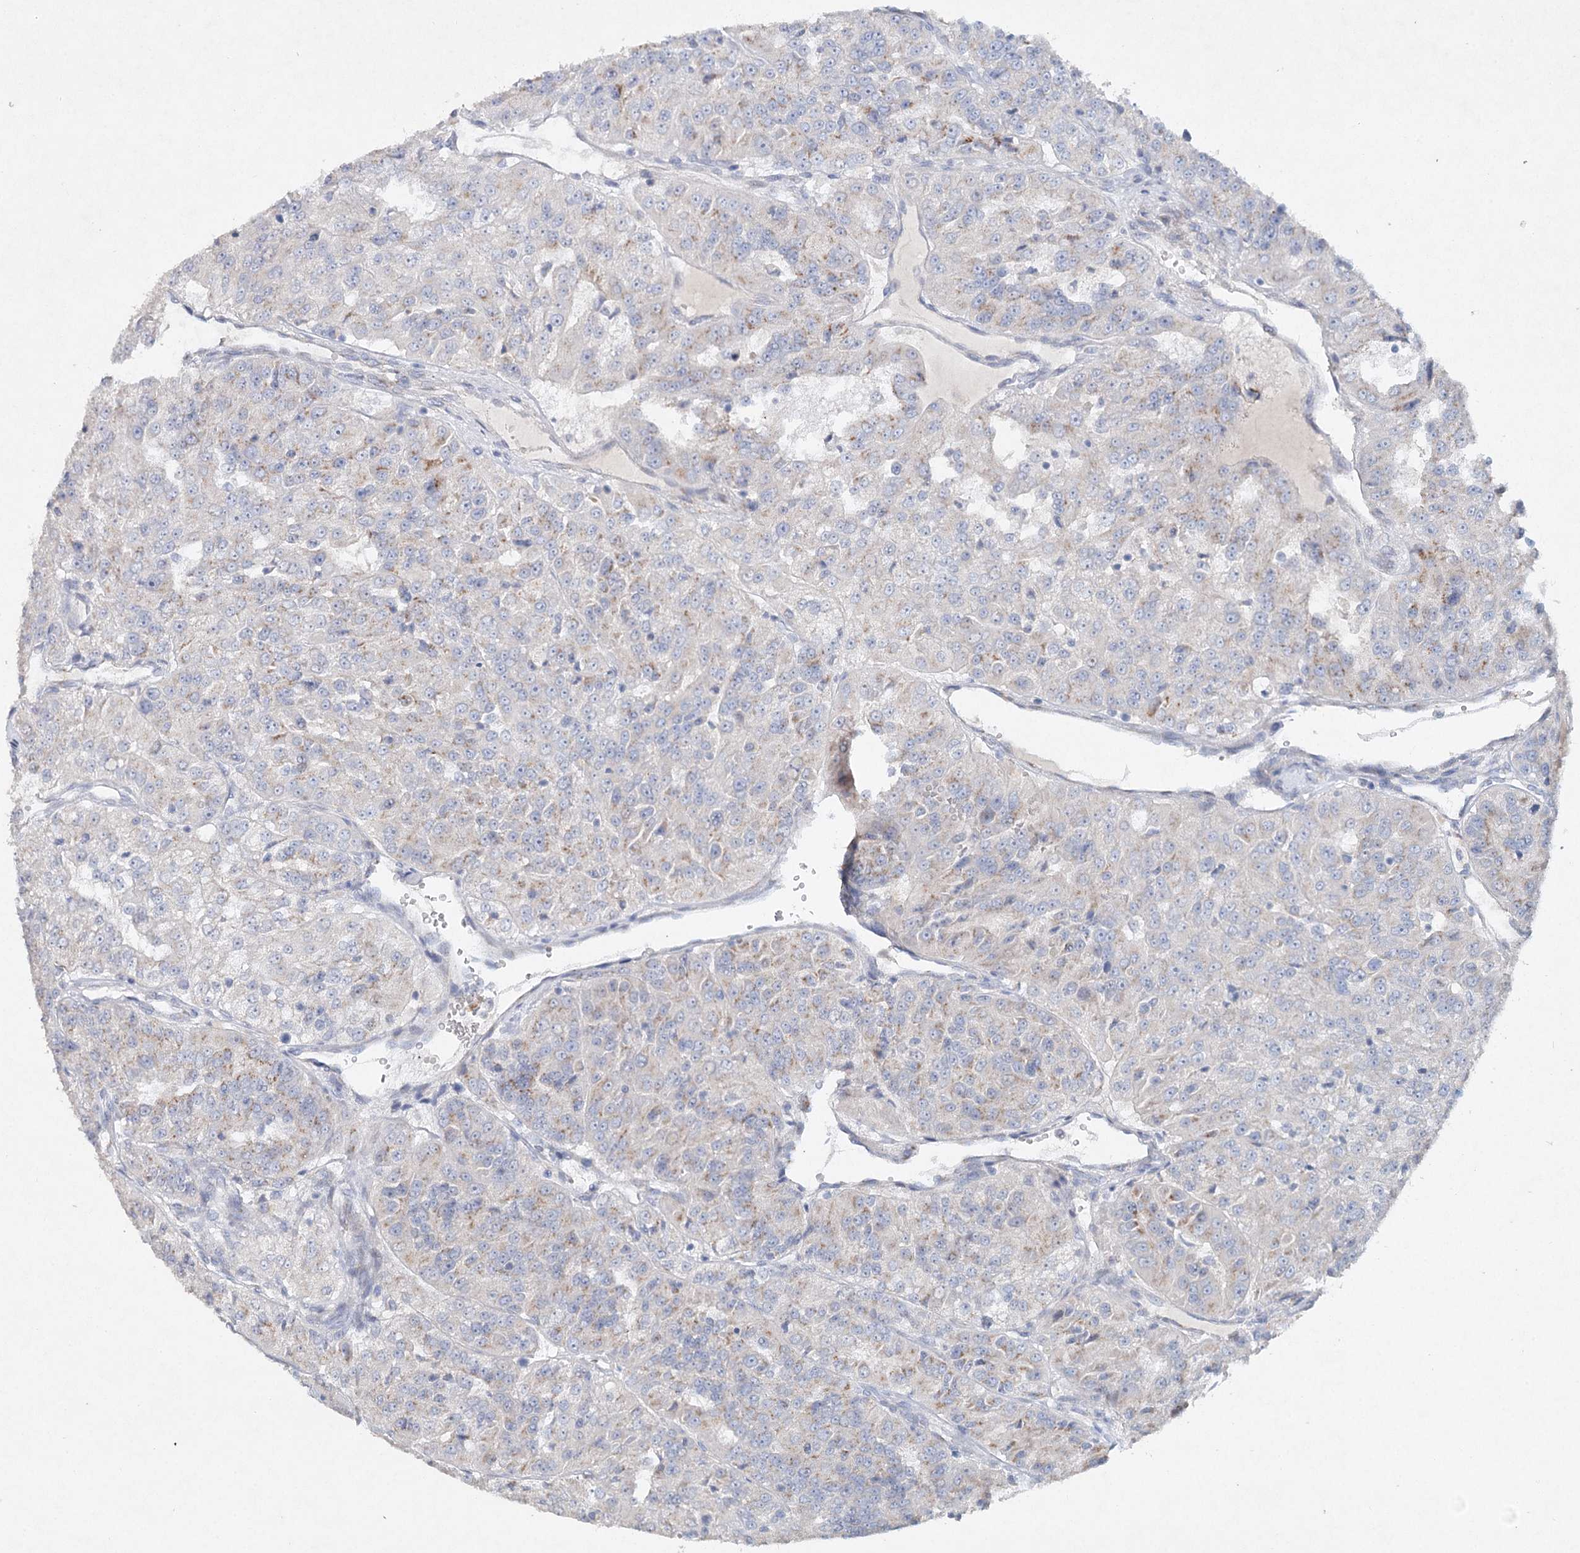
{"staining": {"intensity": "weak", "quantity": "25%-75%", "location": "cytoplasmic/membranous"}, "tissue": "renal cancer", "cell_type": "Tumor cells", "image_type": "cancer", "snomed": [{"axis": "morphology", "description": "Adenocarcinoma, NOS"}, {"axis": "topography", "description": "Kidney"}], "caption": "Tumor cells reveal weak cytoplasmic/membranous staining in approximately 25%-75% of cells in renal cancer.", "gene": "RFX6", "patient": {"sex": "female", "age": 63}}